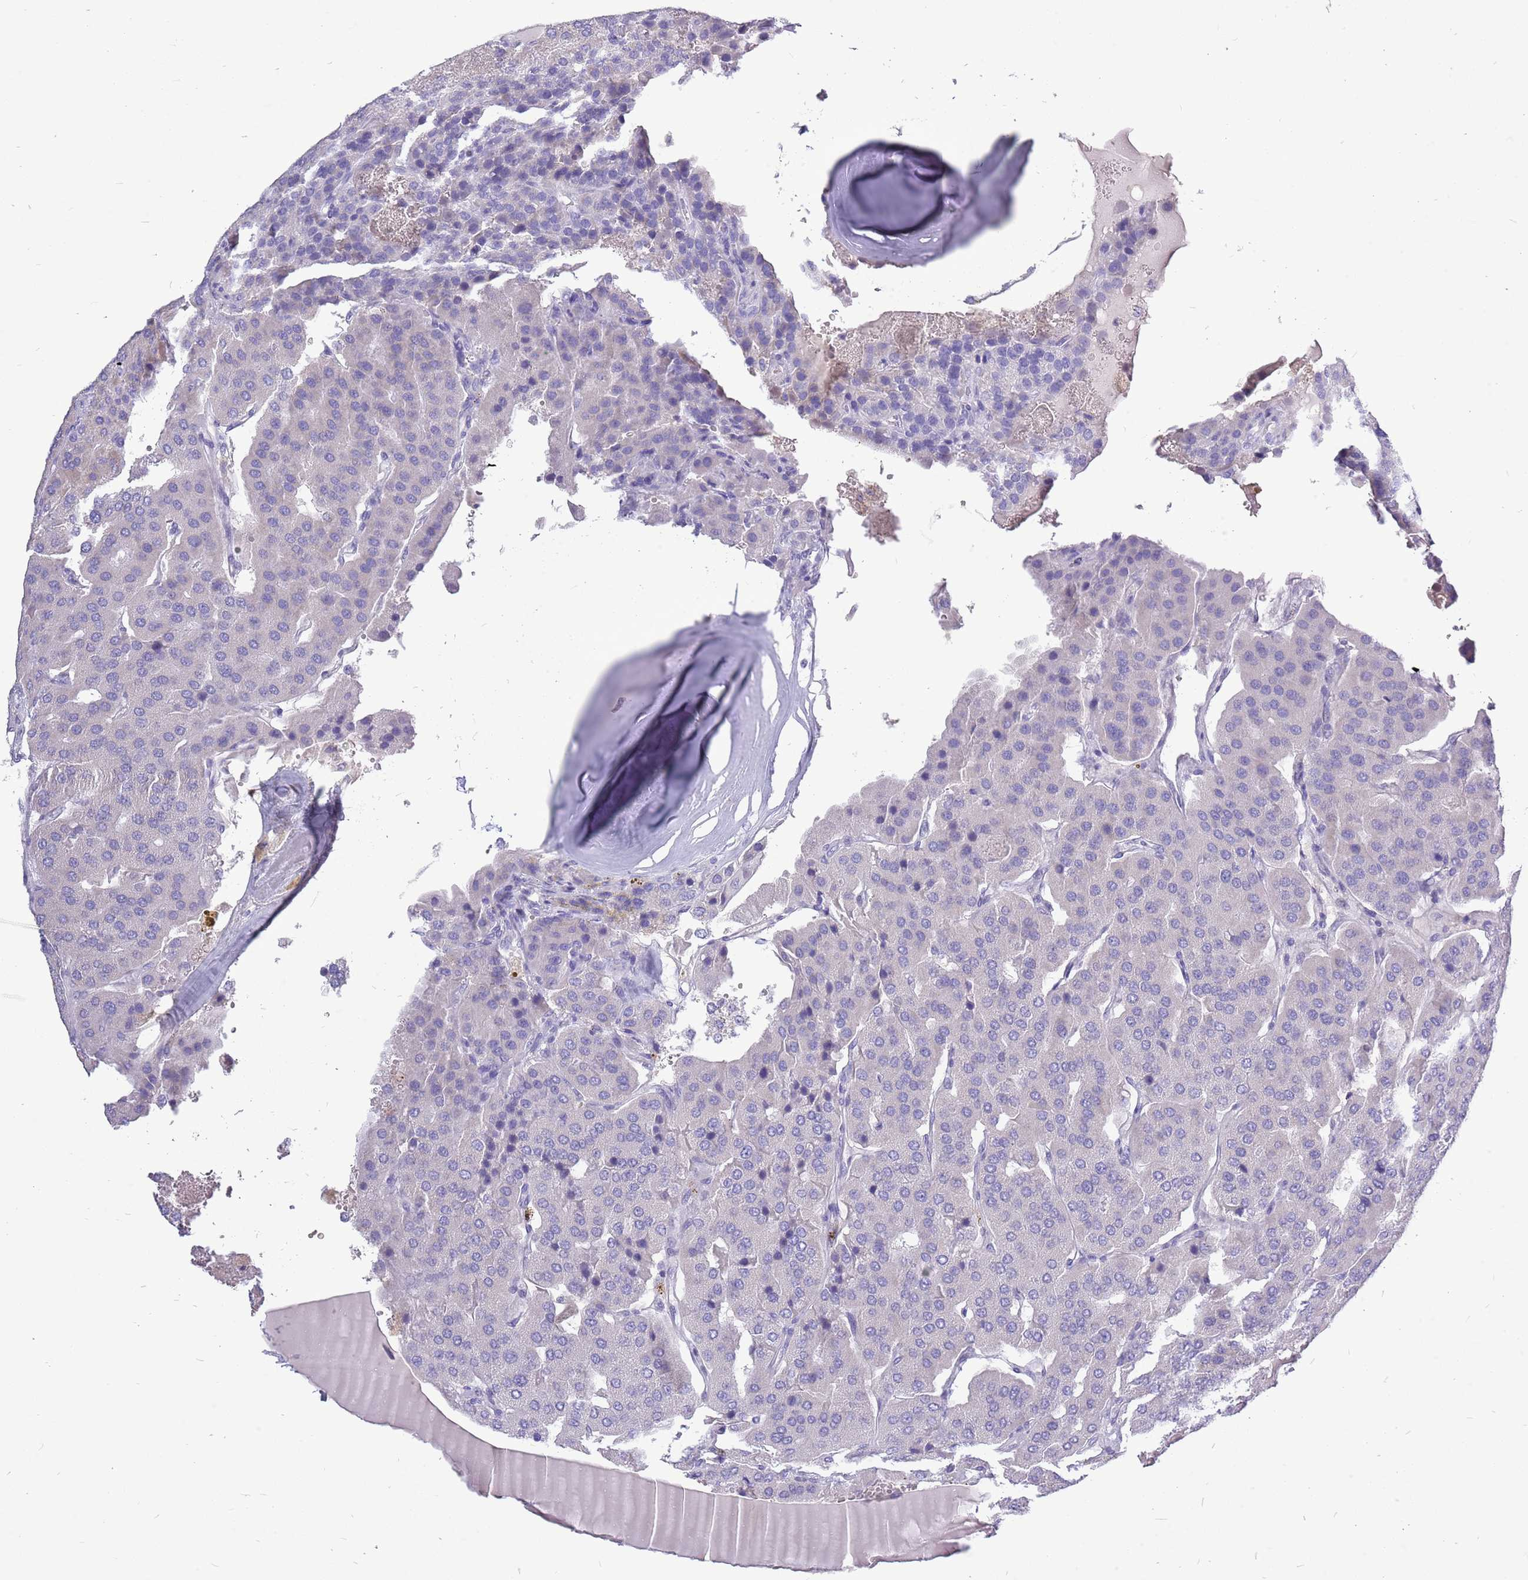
{"staining": {"intensity": "negative", "quantity": "none", "location": "none"}, "tissue": "parathyroid gland", "cell_type": "Glandular cells", "image_type": "normal", "snomed": [{"axis": "morphology", "description": "Normal tissue, NOS"}, {"axis": "morphology", "description": "Adenoma, NOS"}, {"axis": "topography", "description": "Parathyroid gland"}], "caption": "Immunohistochemical staining of normal human parathyroid gland displays no significant expression in glandular cells.", "gene": "ZNF425", "patient": {"sex": "female", "age": 86}}